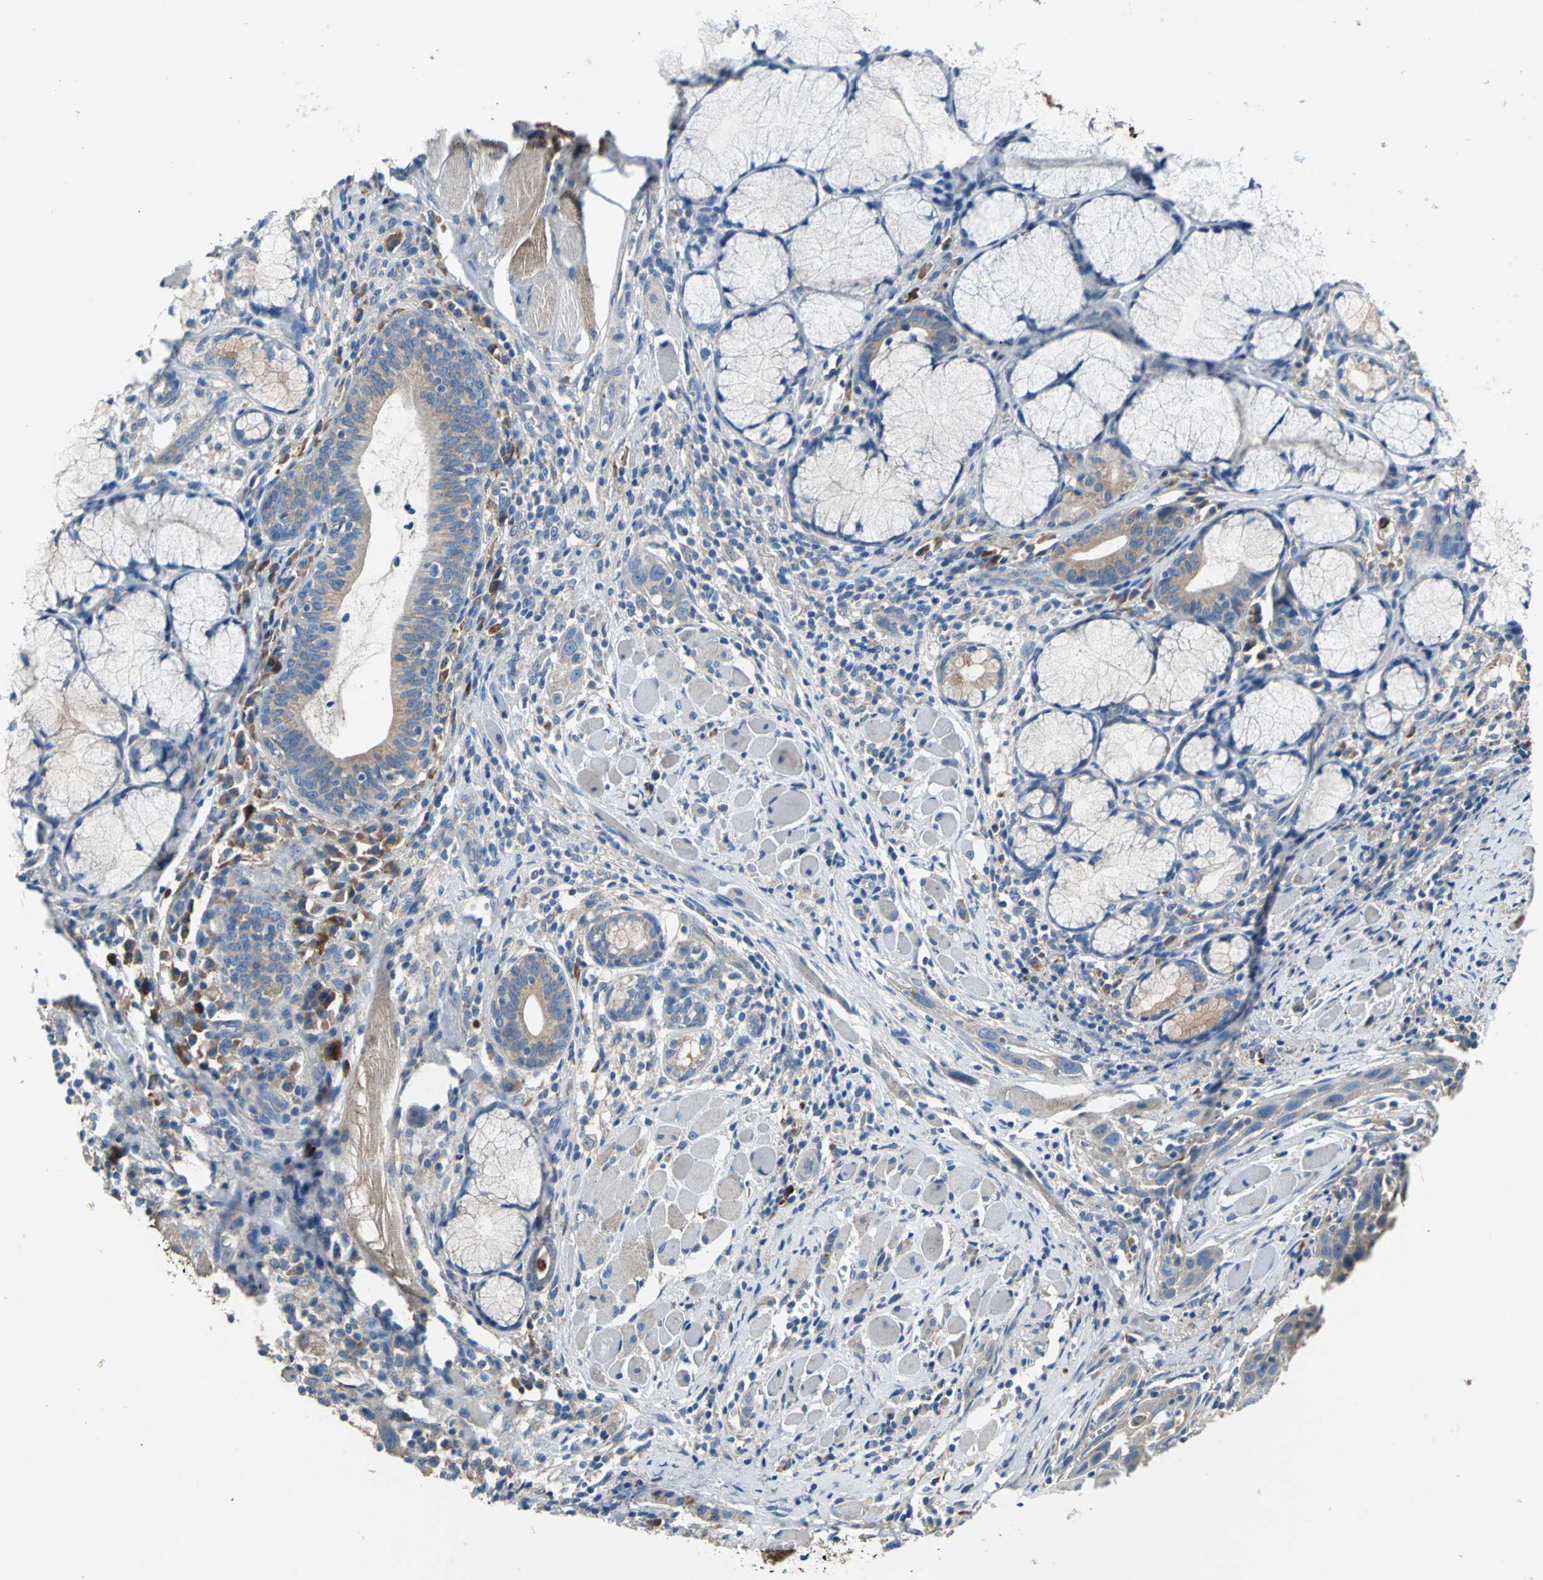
{"staining": {"intensity": "weak", "quantity": "25%-75%", "location": "cytoplasmic/membranous"}, "tissue": "head and neck cancer", "cell_type": "Tumor cells", "image_type": "cancer", "snomed": [{"axis": "morphology", "description": "Squamous cell carcinoma, NOS"}, {"axis": "topography", "description": "Oral tissue"}, {"axis": "topography", "description": "Head-Neck"}], "caption": "Head and neck squamous cell carcinoma was stained to show a protein in brown. There is low levels of weak cytoplasmic/membranous staining in about 25%-75% of tumor cells.", "gene": "HEPH", "patient": {"sex": "female", "age": 50}}